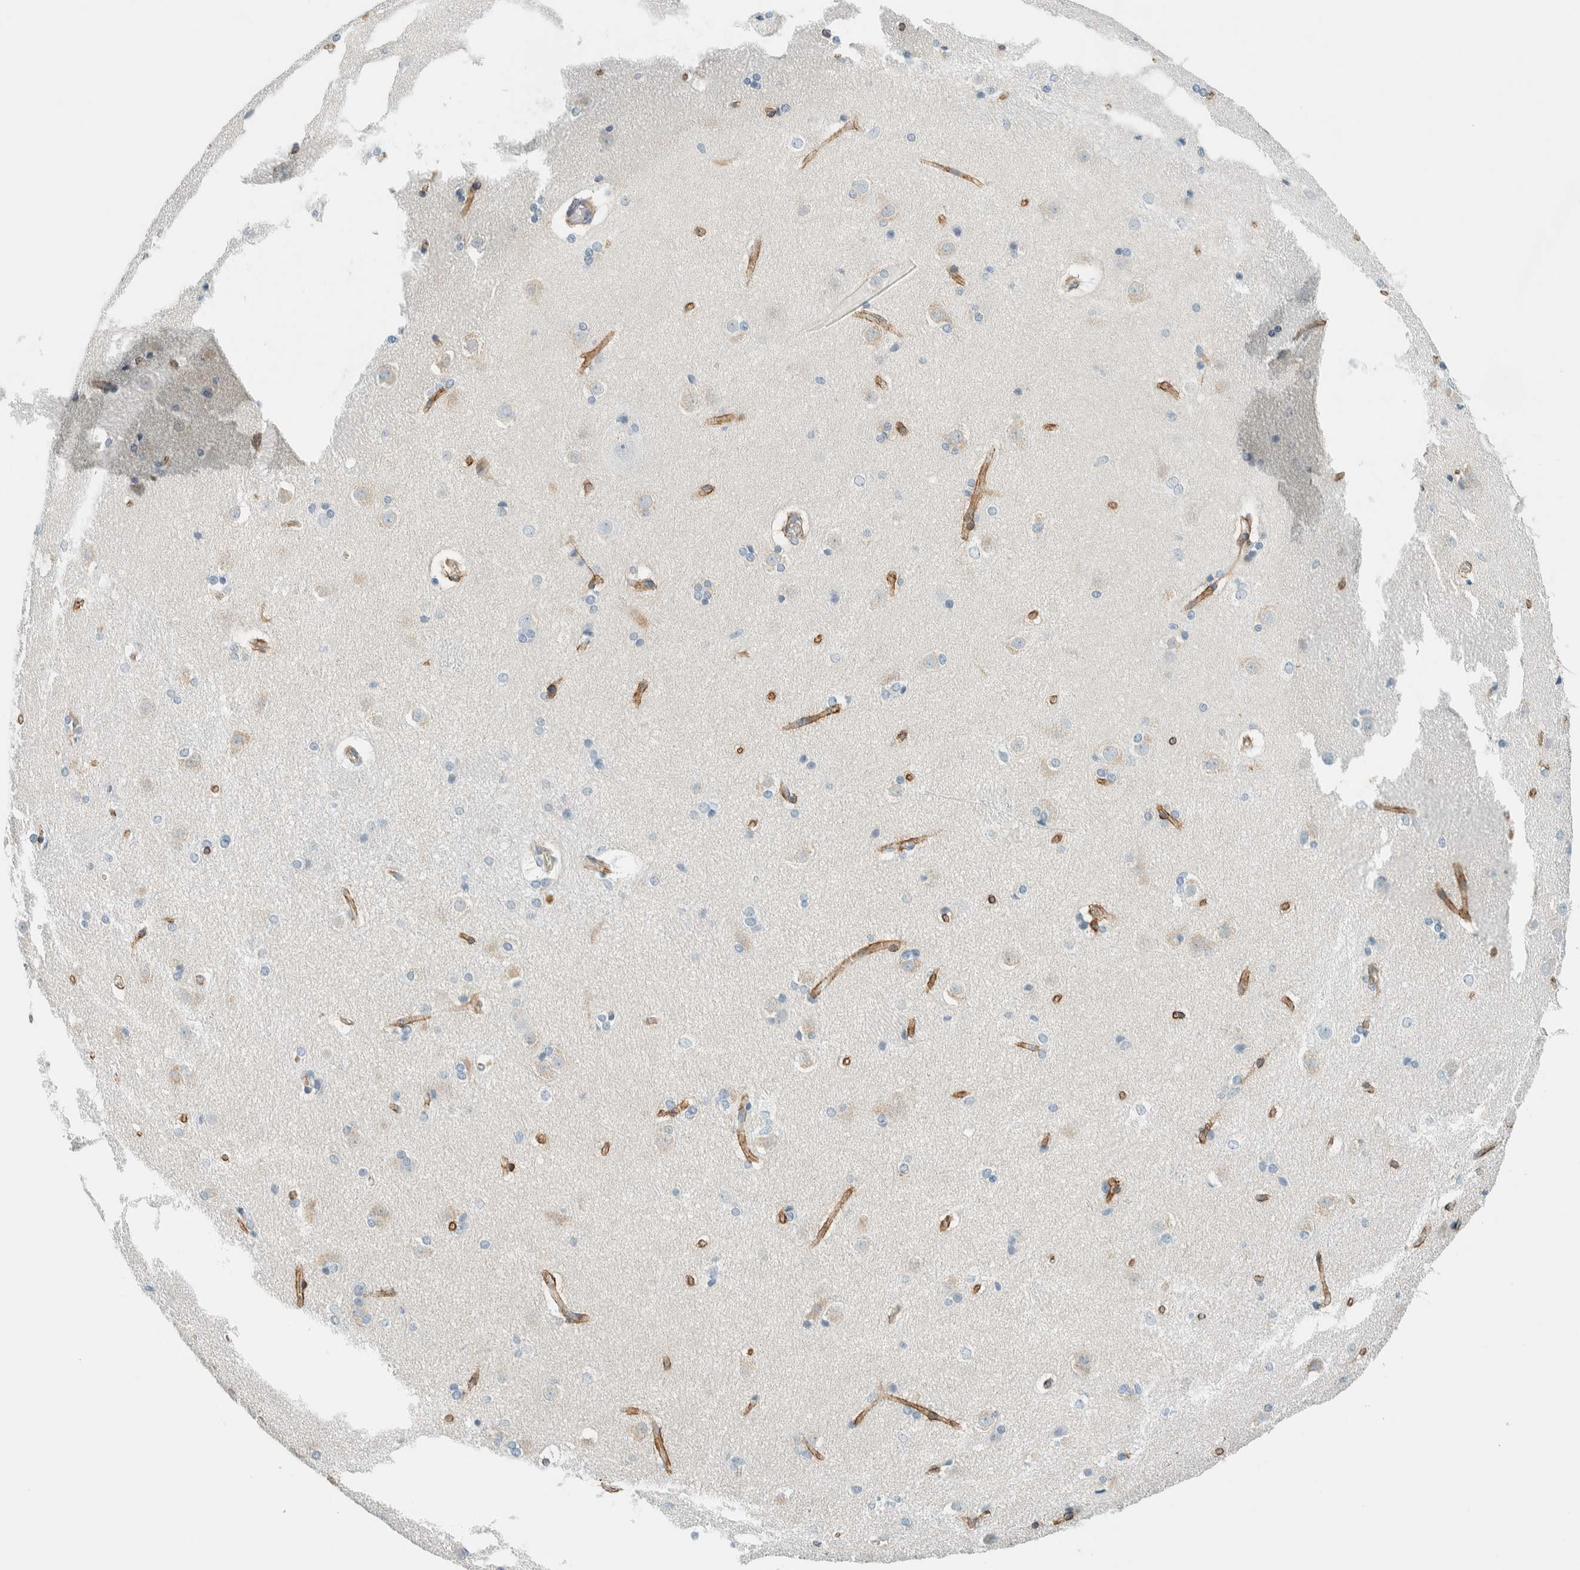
{"staining": {"intensity": "weak", "quantity": "<25%", "location": "cytoplasmic/membranous"}, "tissue": "caudate", "cell_type": "Glial cells", "image_type": "normal", "snomed": [{"axis": "morphology", "description": "Normal tissue, NOS"}, {"axis": "topography", "description": "Lateral ventricle wall"}], "caption": "There is no significant positivity in glial cells of caudate. (DAB IHC with hematoxylin counter stain).", "gene": "SLFN12", "patient": {"sex": "female", "age": 19}}